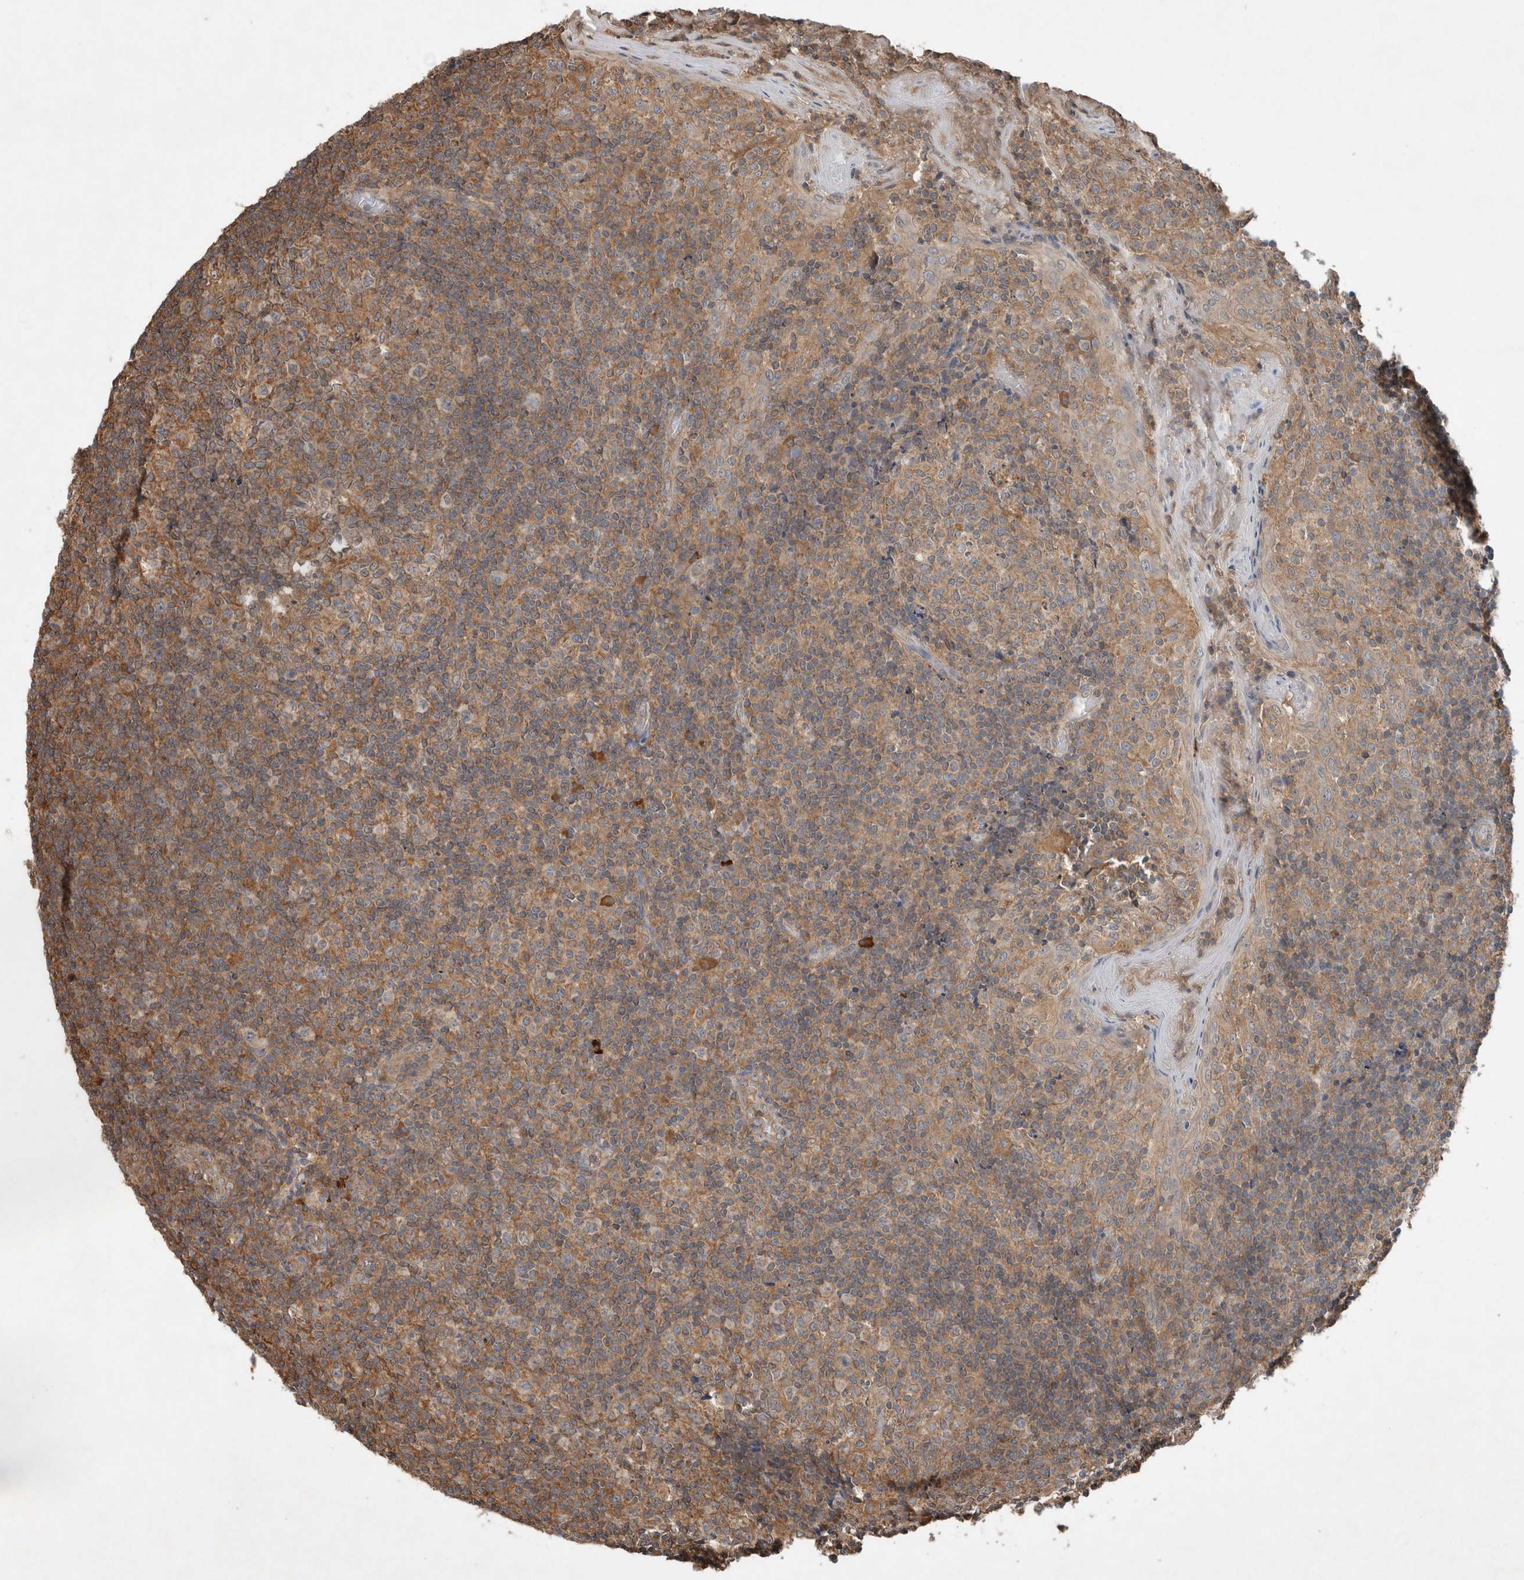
{"staining": {"intensity": "moderate", "quantity": ">75%", "location": "cytoplasmic/membranous"}, "tissue": "tonsil", "cell_type": "Germinal center cells", "image_type": "normal", "snomed": [{"axis": "morphology", "description": "Normal tissue, NOS"}, {"axis": "topography", "description": "Tonsil"}], "caption": "The photomicrograph reveals staining of benign tonsil, revealing moderate cytoplasmic/membranous protein staining (brown color) within germinal center cells. Immunohistochemistry (ihc) stains the protein in brown and the nuclei are stained blue.", "gene": "KLK14", "patient": {"sex": "female", "age": 19}}